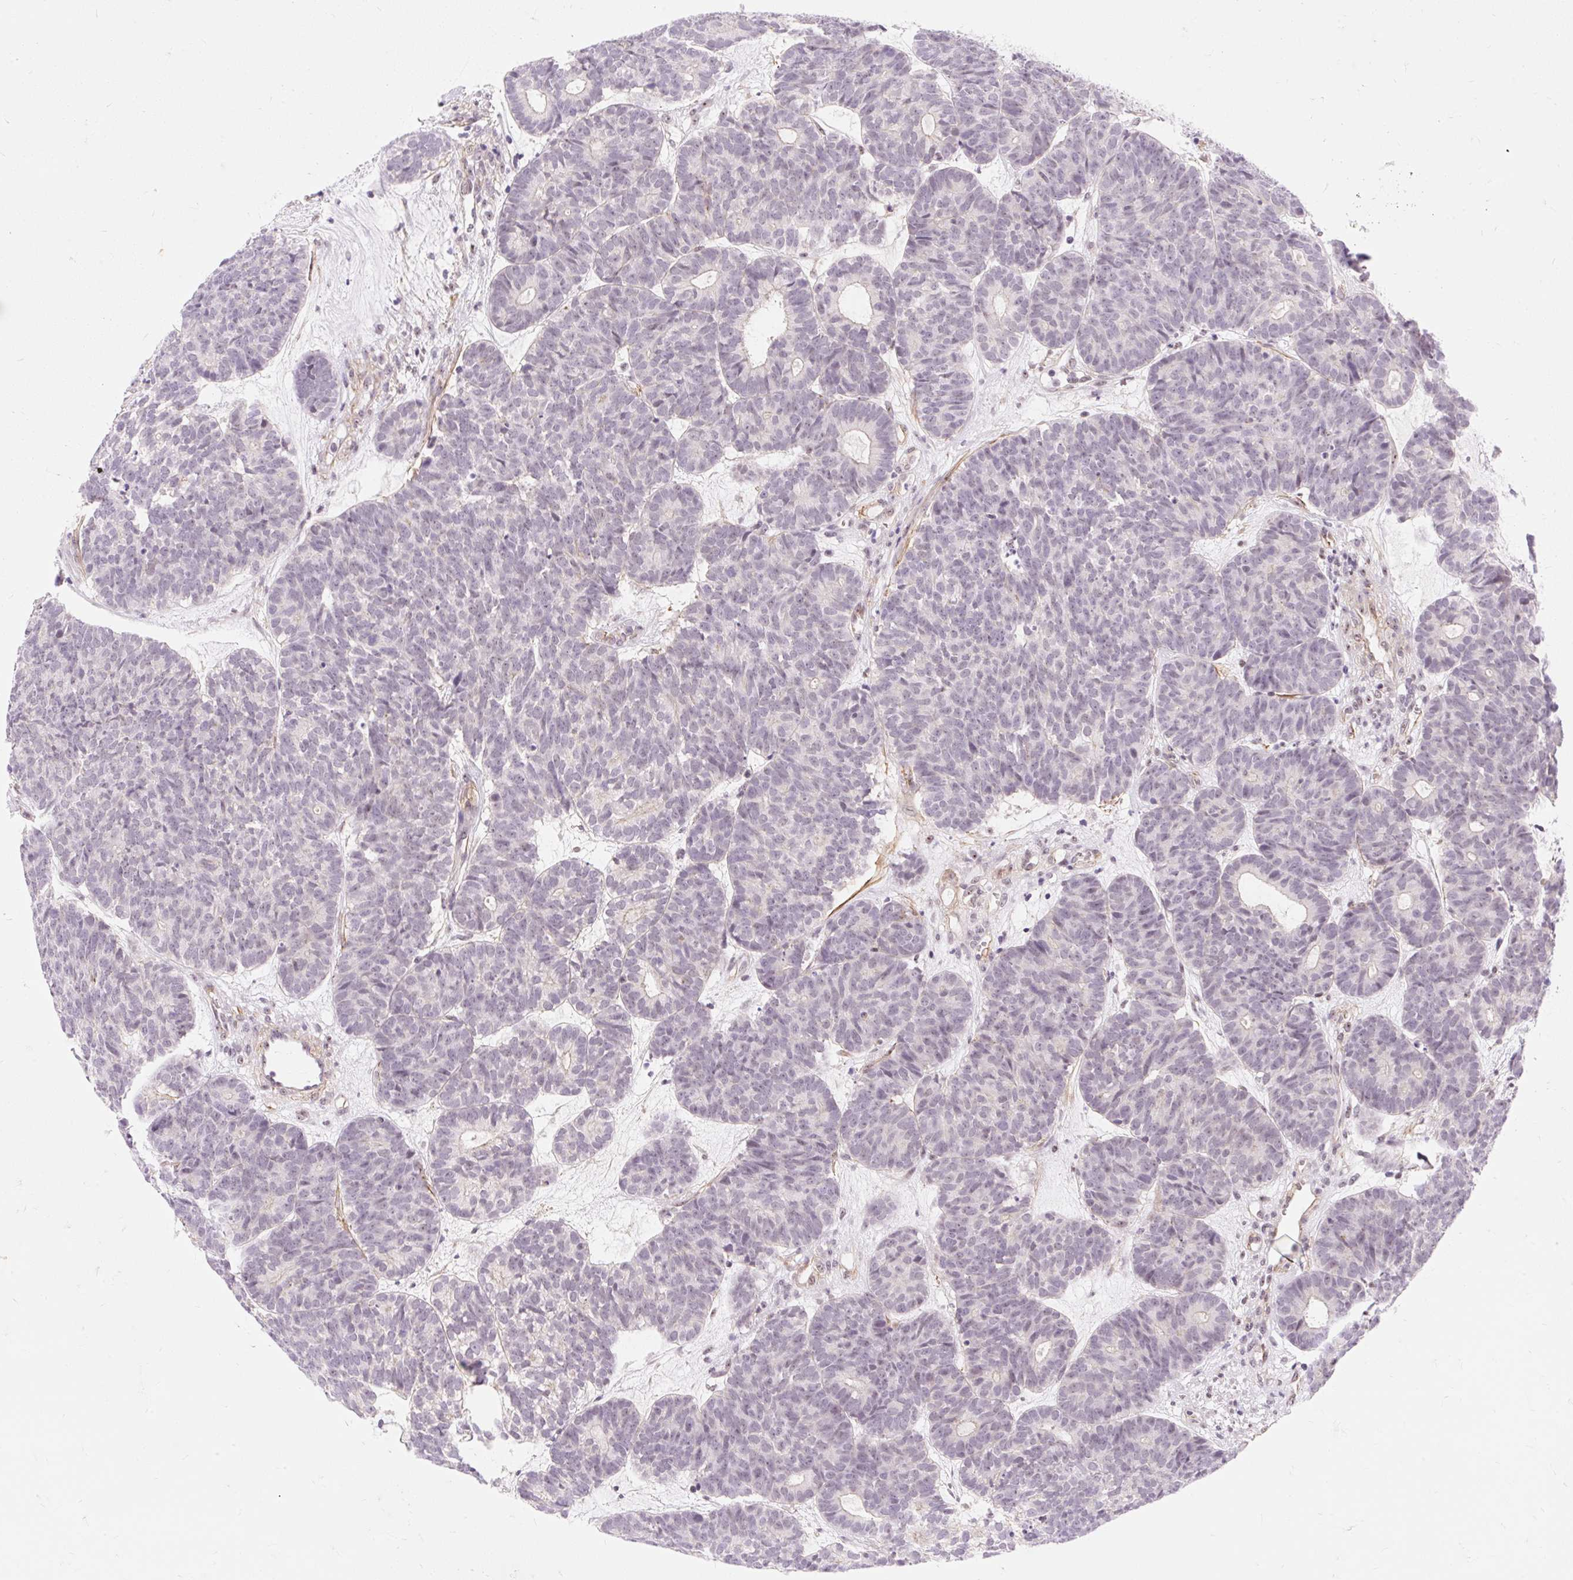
{"staining": {"intensity": "weak", "quantity": "<25%", "location": "nuclear"}, "tissue": "head and neck cancer", "cell_type": "Tumor cells", "image_type": "cancer", "snomed": [{"axis": "morphology", "description": "Adenocarcinoma, NOS"}, {"axis": "topography", "description": "Head-Neck"}], "caption": "Adenocarcinoma (head and neck) stained for a protein using IHC exhibits no staining tumor cells.", "gene": "OBP2A", "patient": {"sex": "female", "age": 81}}